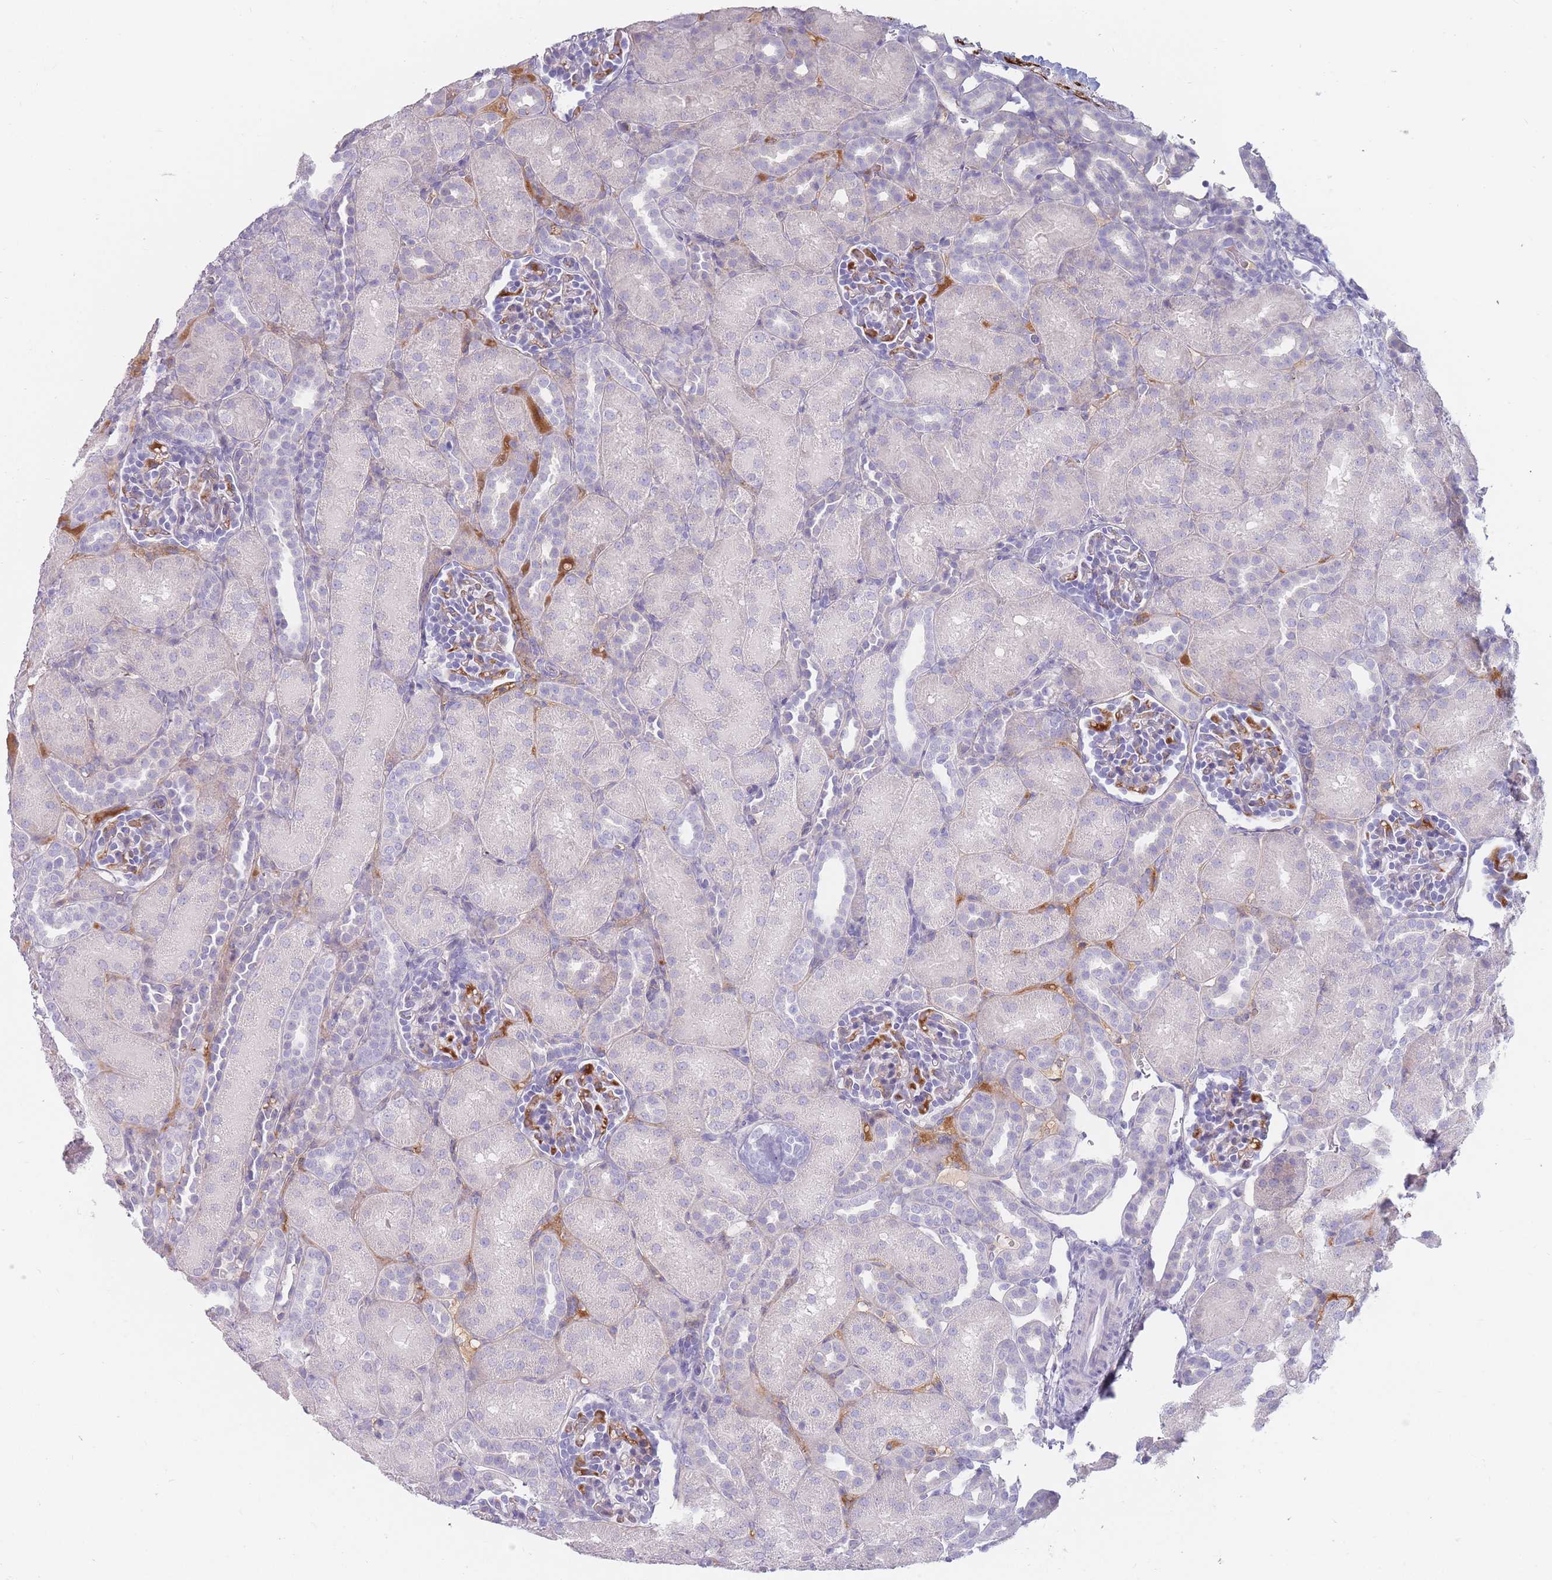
{"staining": {"intensity": "weak", "quantity": "25%-75%", "location": "cytoplasmic/membranous"}, "tissue": "kidney", "cell_type": "Cells in glomeruli", "image_type": "normal", "snomed": [{"axis": "morphology", "description": "Normal tissue, NOS"}, {"axis": "topography", "description": "Kidney"}], "caption": "The immunohistochemical stain highlights weak cytoplasmic/membranous staining in cells in glomeruli of normal kidney. (Brightfield microscopy of DAB IHC at high magnification).", "gene": "PRG4", "patient": {"sex": "male", "age": 1}}